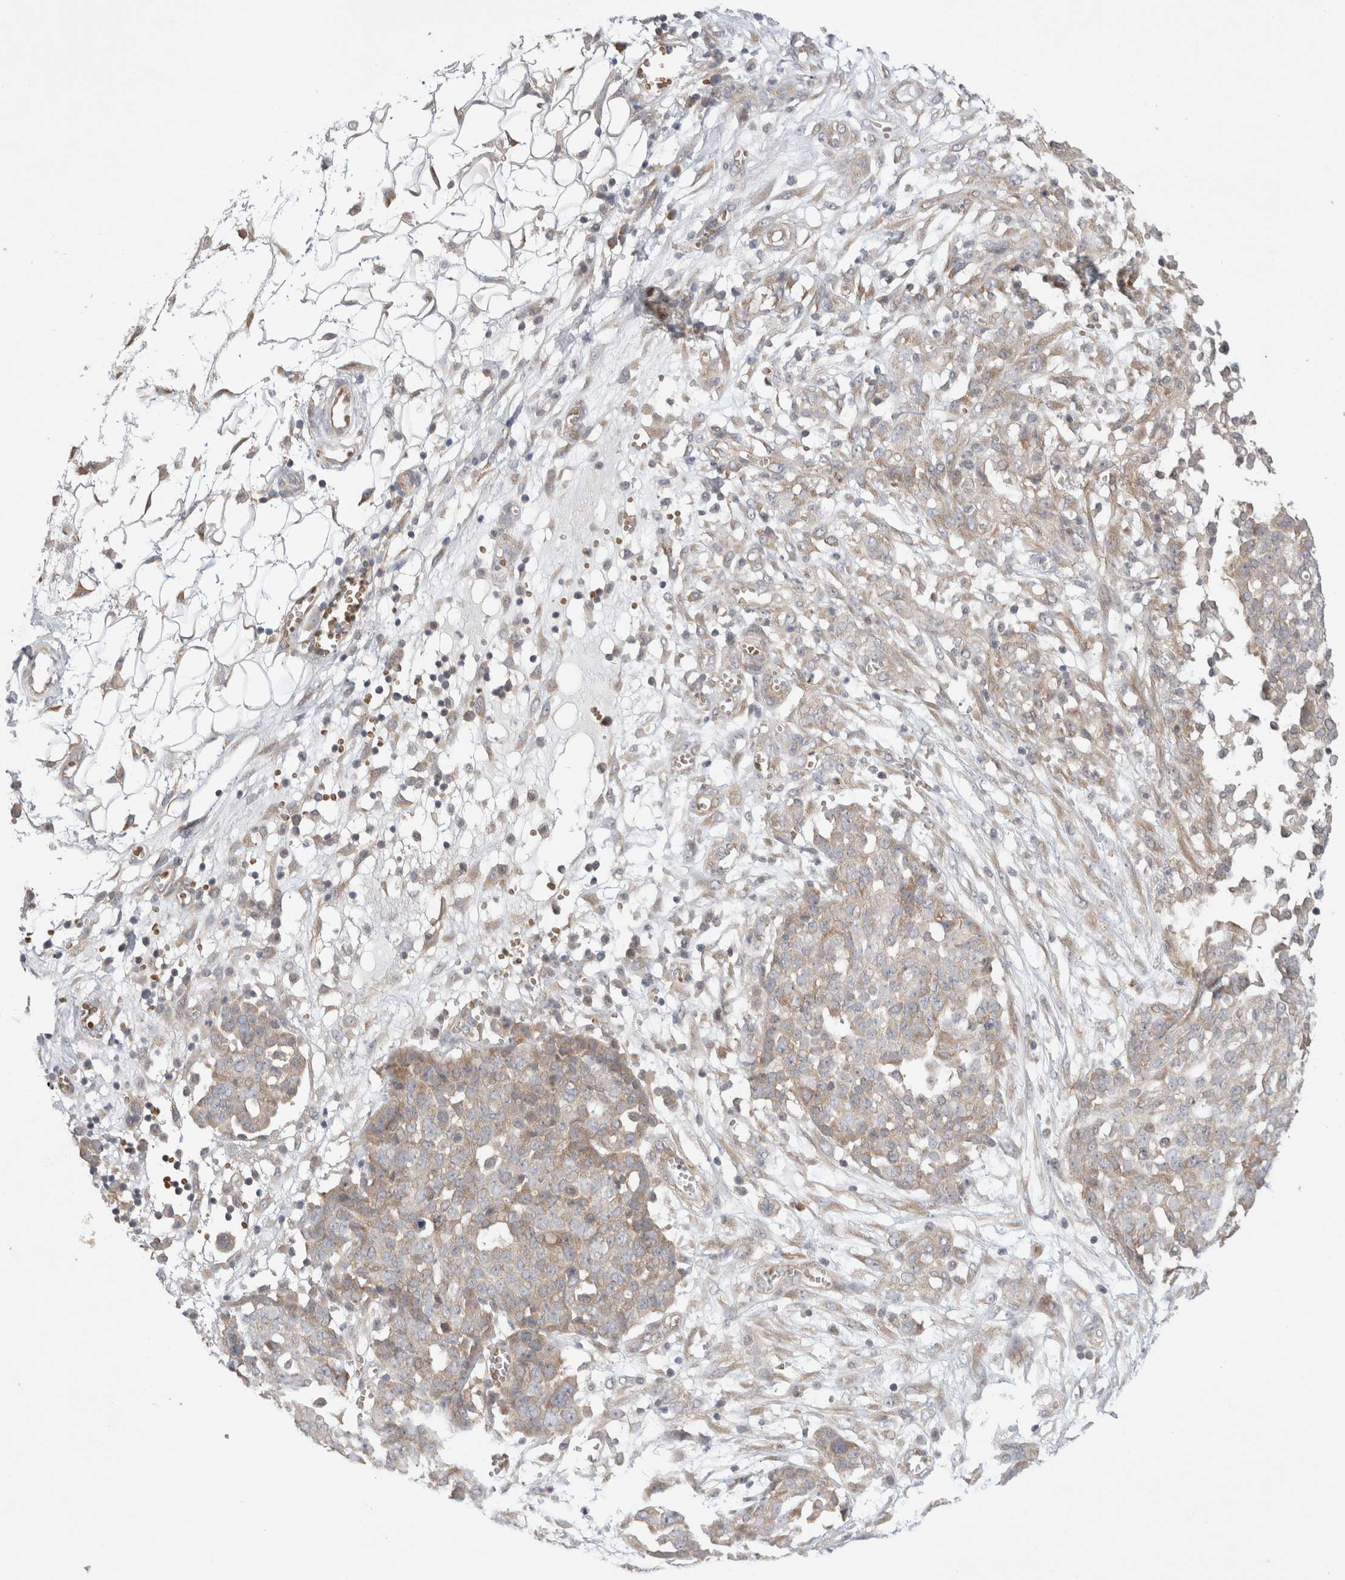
{"staining": {"intensity": "weak", "quantity": "<25%", "location": "cytoplasmic/membranous"}, "tissue": "ovarian cancer", "cell_type": "Tumor cells", "image_type": "cancer", "snomed": [{"axis": "morphology", "description": "Cystadenocarcinoma, serous, NOS"}, {"axis": "topography", "description": "Soft tissue"}, {"axis": "topography", "description": "Ovary"}], "caption": "Ovarian cancer (serous cystadenocarcinoma) was stained to show a protein in brown. There is no significant positivity in tumor cells. (Brightfield microscopy of DAB (3,3'-diaminobenzidine) IHC at high magnification).", "gene": "EIF3E", "patient": {"sex": "female", "age": 57}}